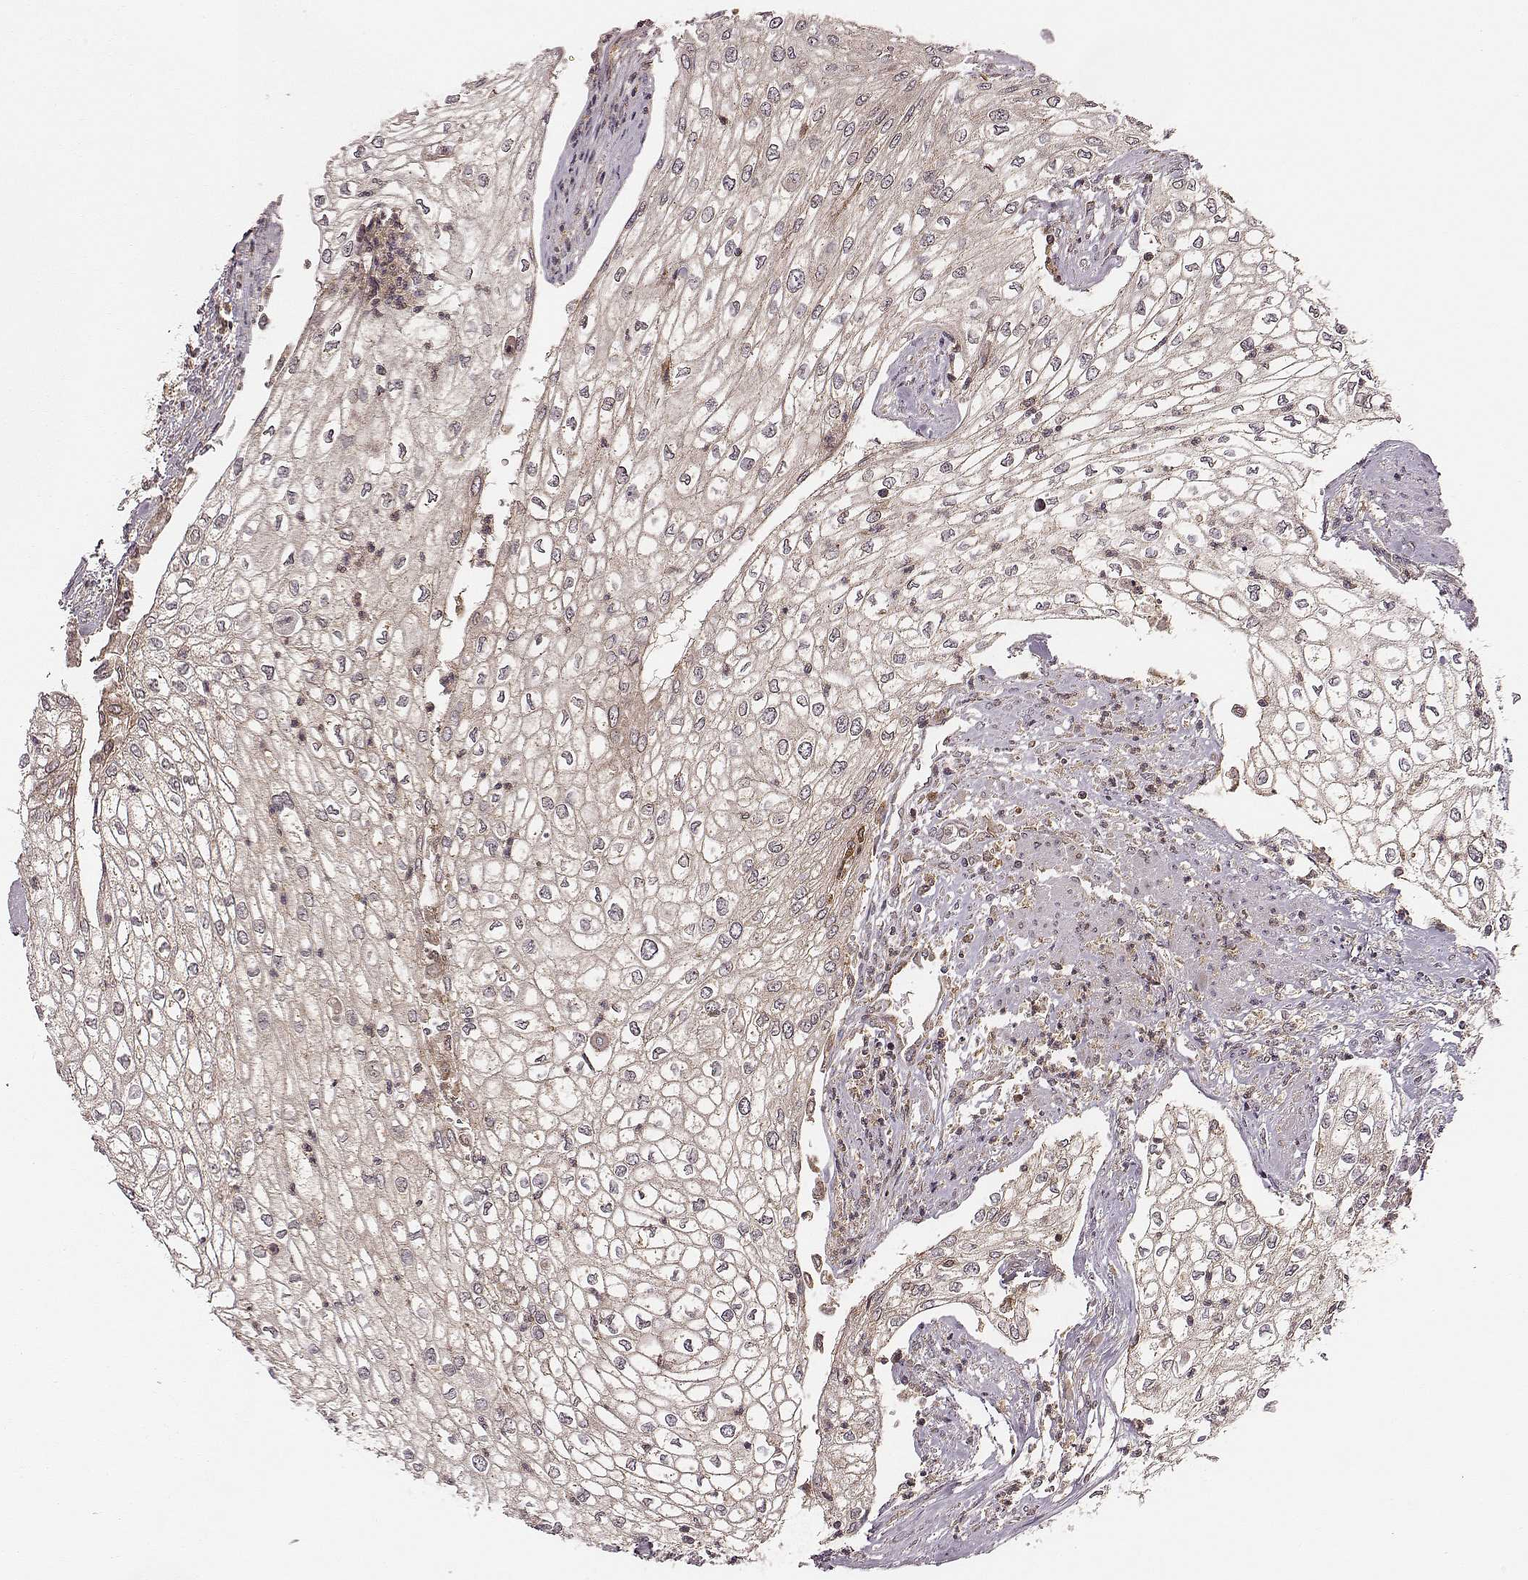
{"staining": {"intensity": "negative", "quantity": "none", "location": "none"}, "tissue": "urothelial cancer", "cell_type": "Tumor cells", "image_type": "cancer", "snomed": [{"axis": "morphology", "description": "Urothelial carcinoma, High grade"}, {"axis": "topography", "description": "Urinary bladder"}], "caption": "High magnification brightfield microscopy of high-grade urothelial carcinoma stained with DAB (brown) and counterstained with hematoxylin (blue): tumor cells show no significant staining.", "gene": "VPS26A", "patient": {"sex": "male", "age": 62}}